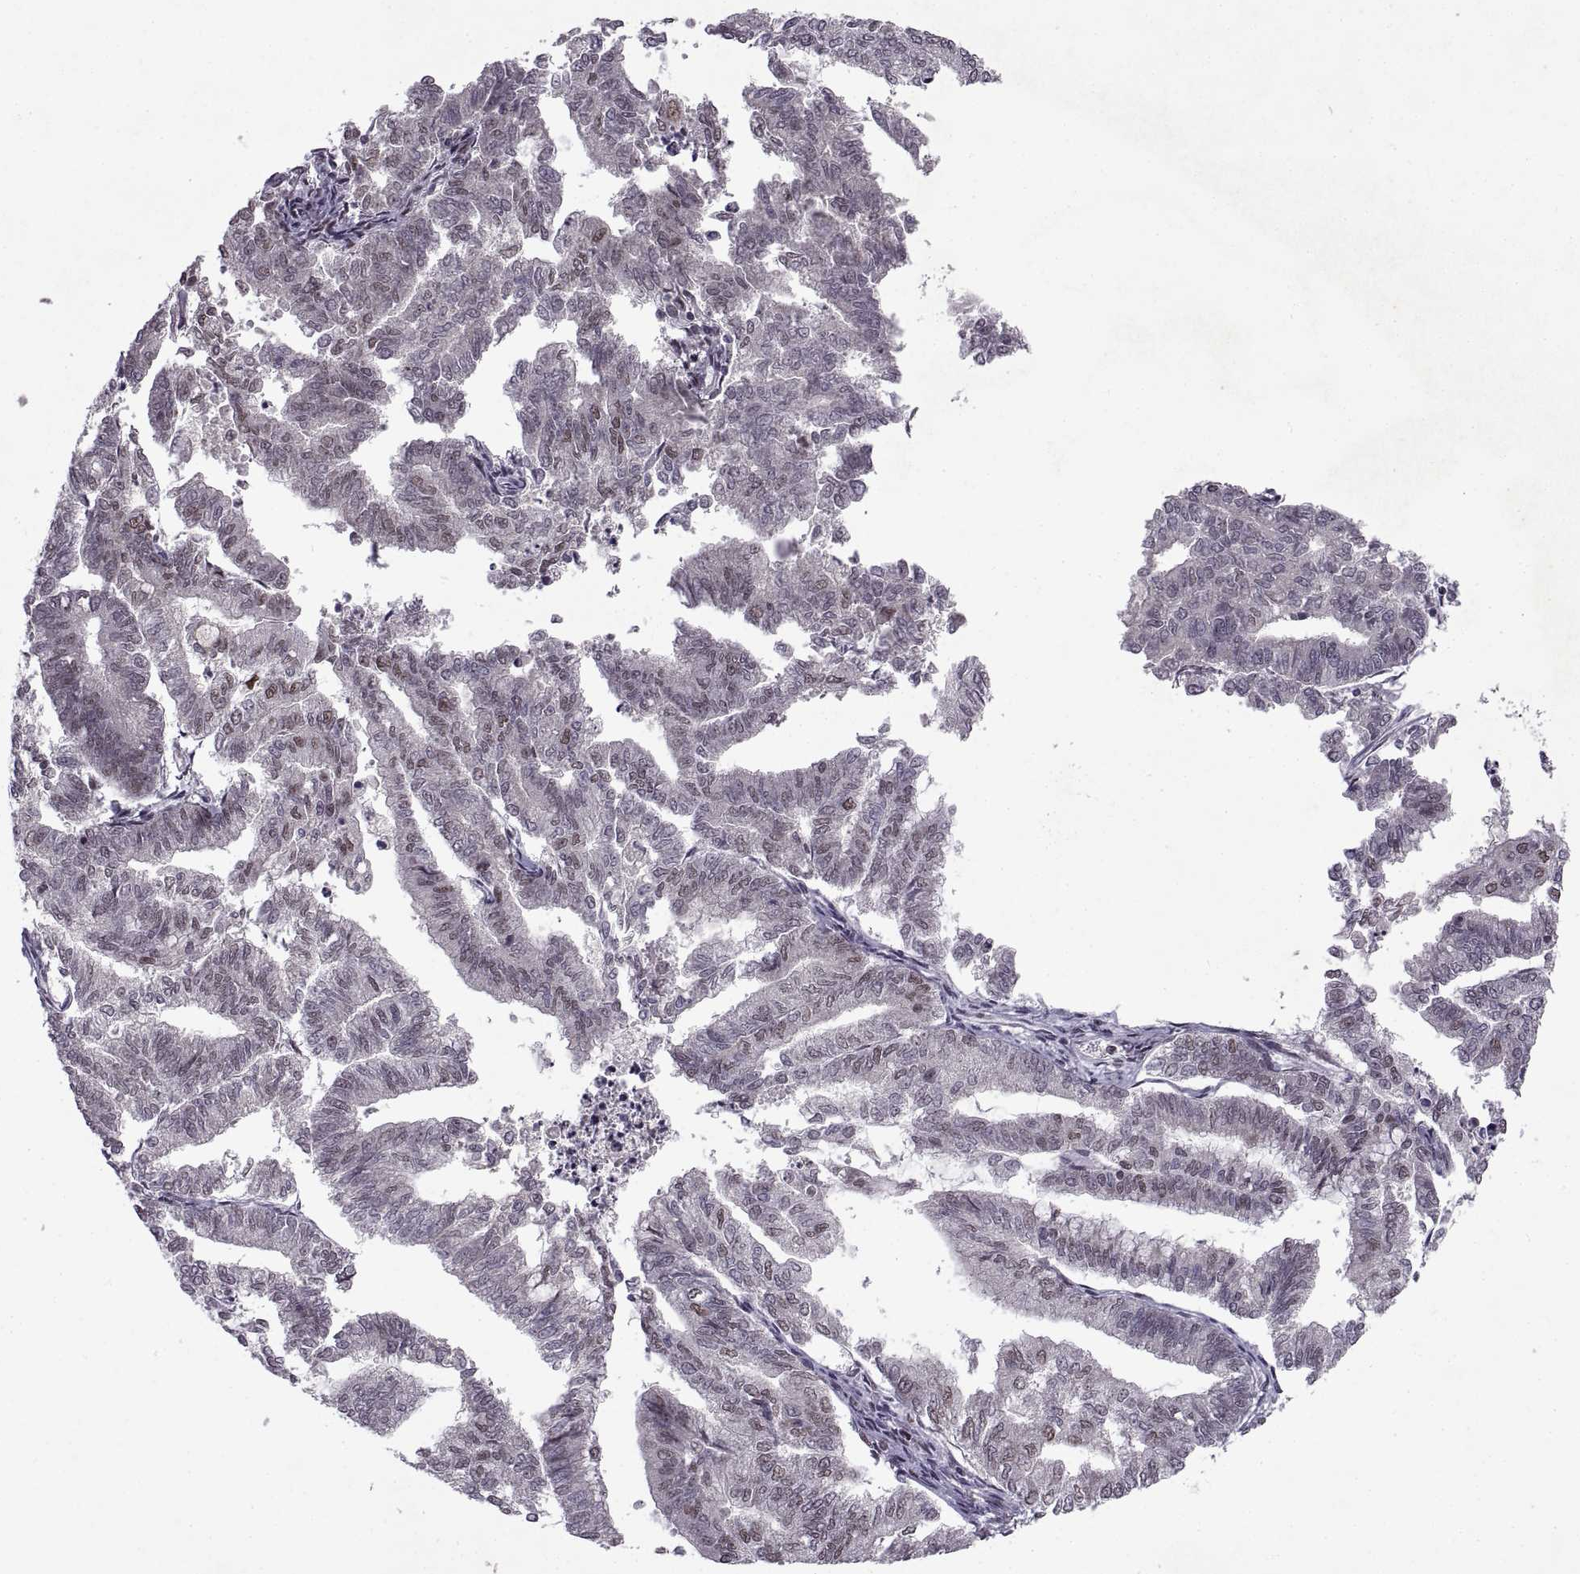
{"staining": {"intensity": "moderate", "quantity": "25%-75%", "location": "nuclear"}, "tissue": "endometrial cancer", "cell_type": "Tumor cells", "image_type": "cancer", "snomed": [{"axis": "morphology", "description": "Adenocarcinoma, NOS"}, {"axis": "topography", "description": "Endometrium"}], "caption": "A micrograph of human endometrial cancer (adenocarcinoma) stained for a protein displays moderate nuclear brown staining in tumor cells.", "gene": "MT1E", "patient": {"sex": "female", "age": 79}}